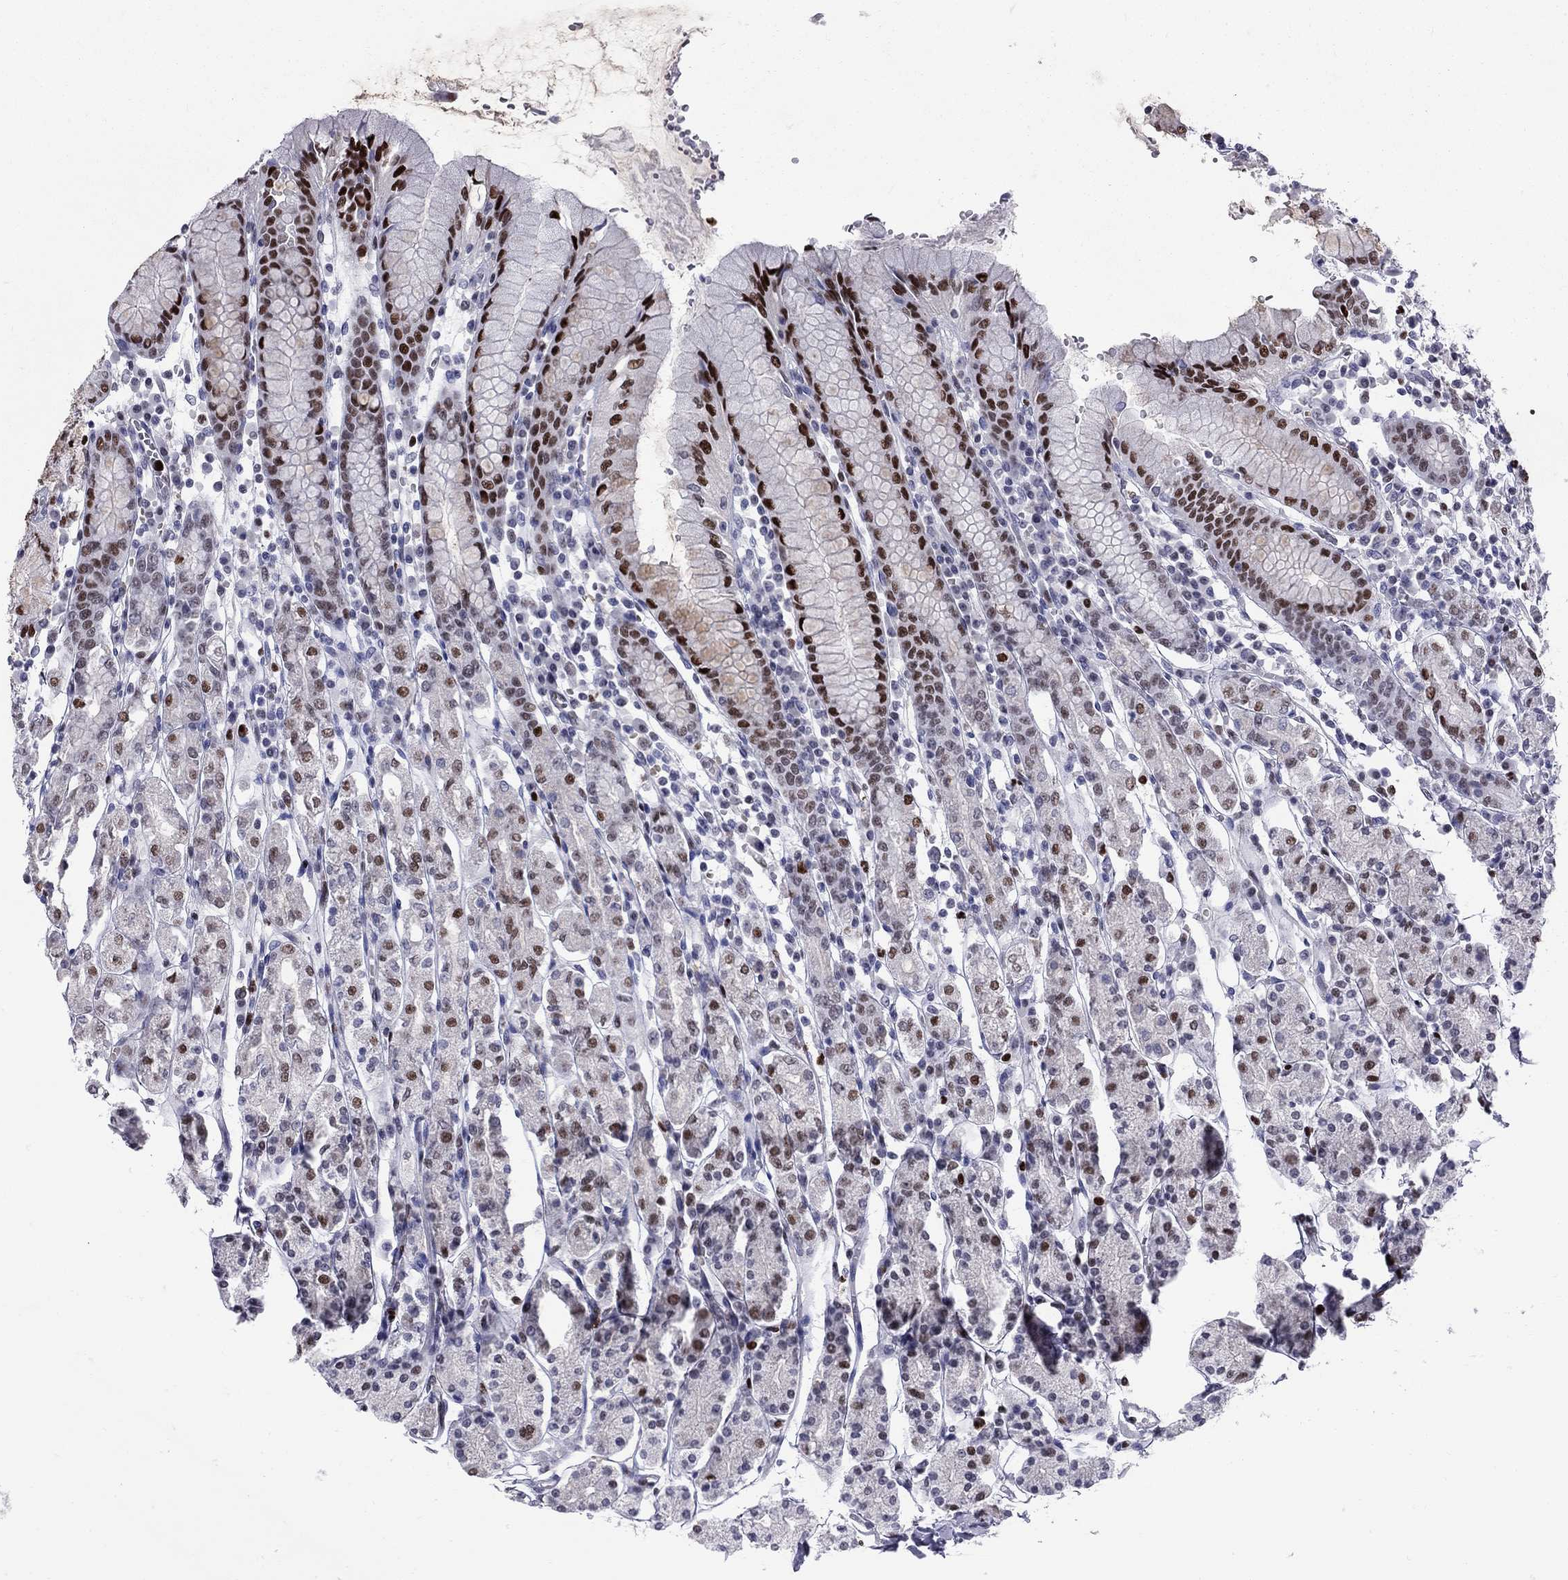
{"staining": {"intensity": "strong", "quantity": "25%-75%", "location": "nuclear"}, "tissue": "stomach", "cell_type": "Glandular cells", "image_type": "normal", "snomed": [{"axis": "morphology", "description": "Normal tissue, NOS"}, {"axis": "topography", "description": "Stomach, upper"}, {"axis": "topography", "description": "Stomach"}], "caption": "An image showing strong nuclear staining in approximately 25%-75% of glandular cells in normal stomach, as visualized by brown immunohistochemical staining.", "gene": "PCGF3", "patient": {"sex": "male", "age": 62}}